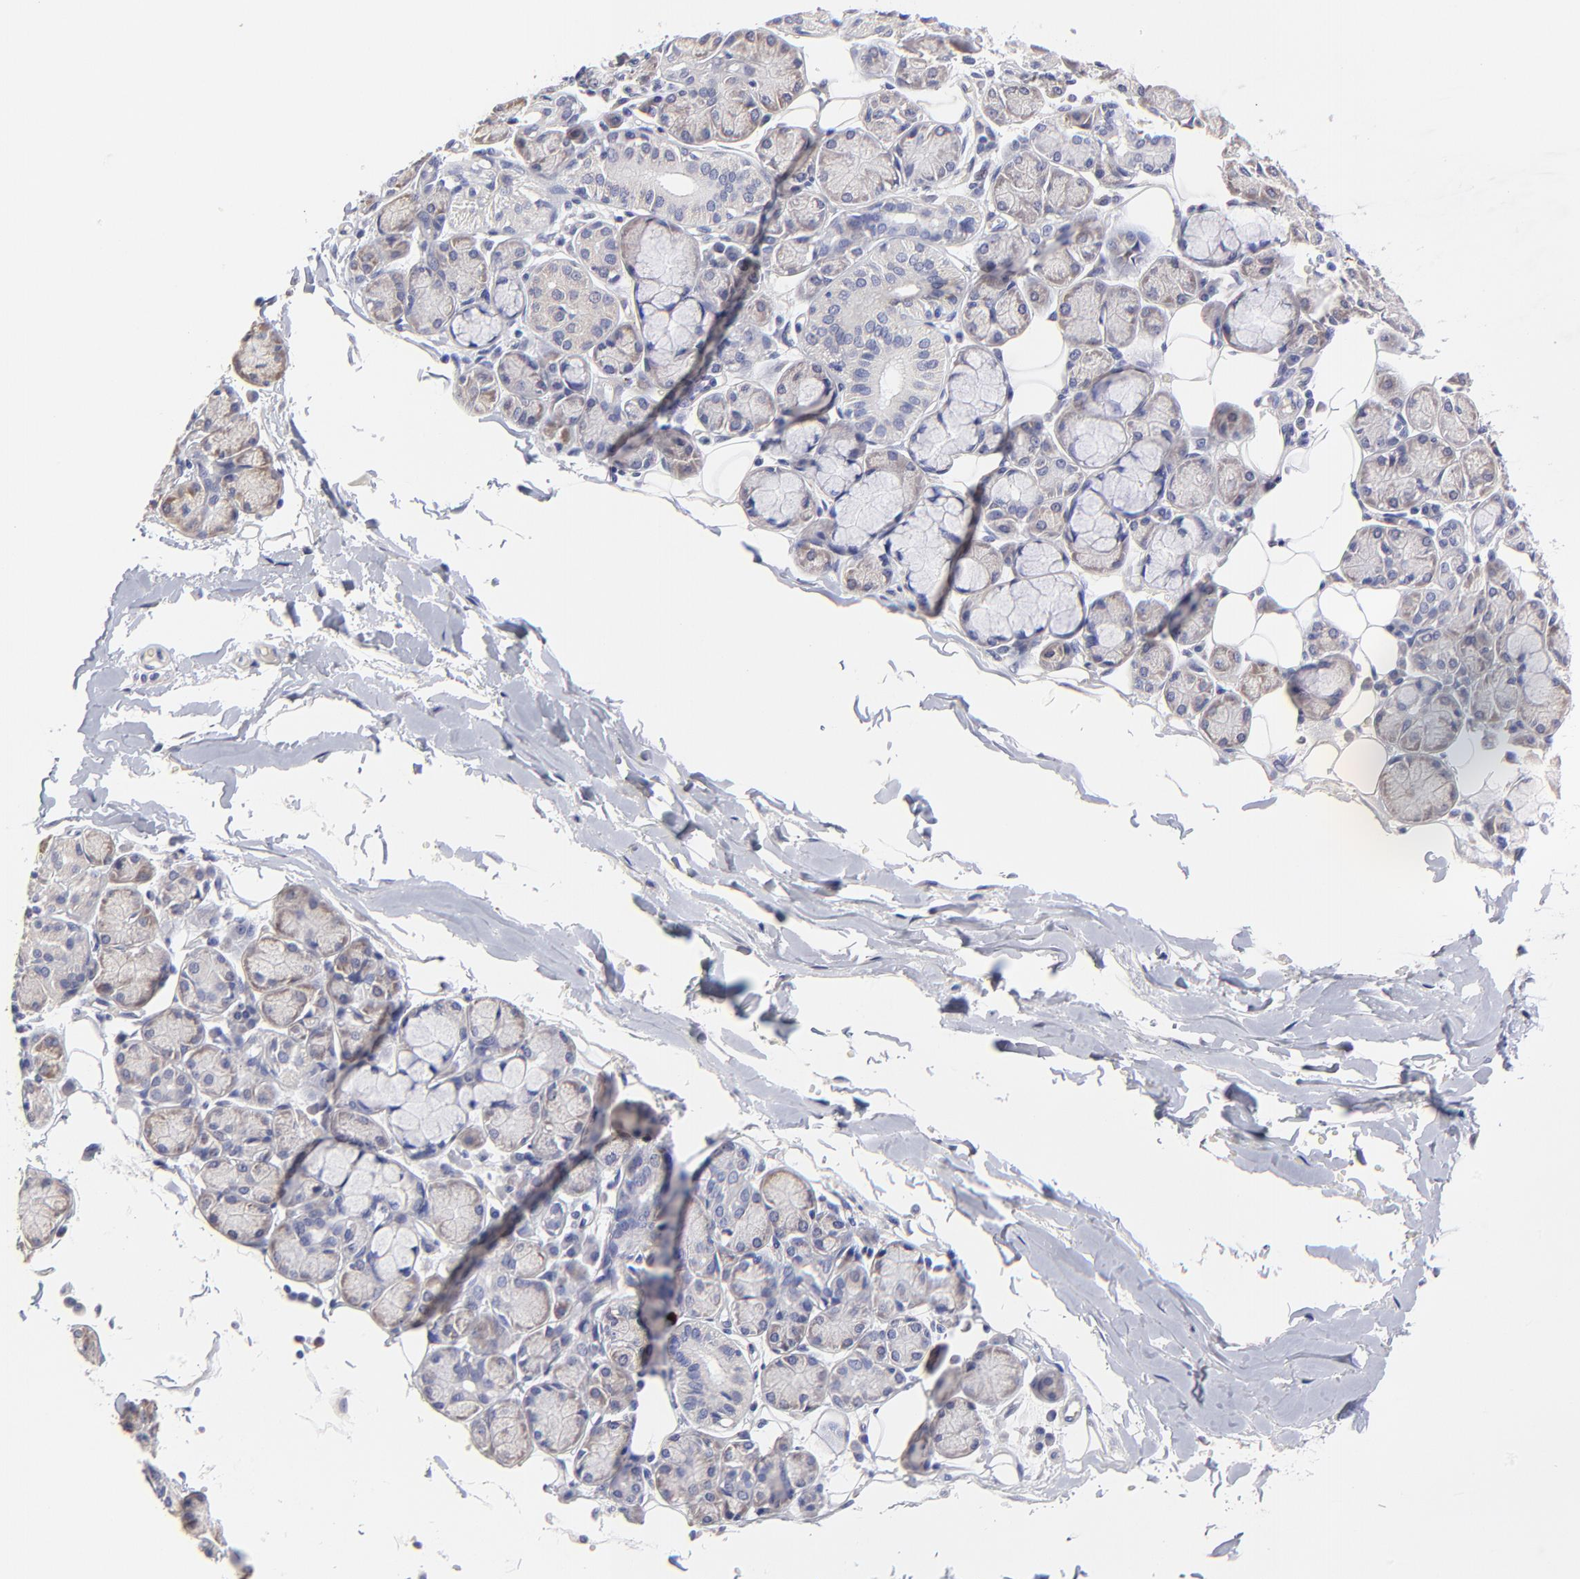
{"staining": {"intensity": "weak", "quantity": "<25%", "location": "cytoplasmic/membranous"}, "tissue": "salivary gland", "cell_type": "Glandular cells", "image_type": "normal", "snomed": [{"axis": "morphology", "description": "Normal tissue, NOS"}, {"axis": "topography", "description": "Salivary gland"}], "caption": "A high-resolution micrograph shows immunohistochemistry (IHC) staining of normal salivary gland, which displays no significant staining in glandular cells.", "gene": "BTG2", "patient": {"sex": "male", "age": 54}}